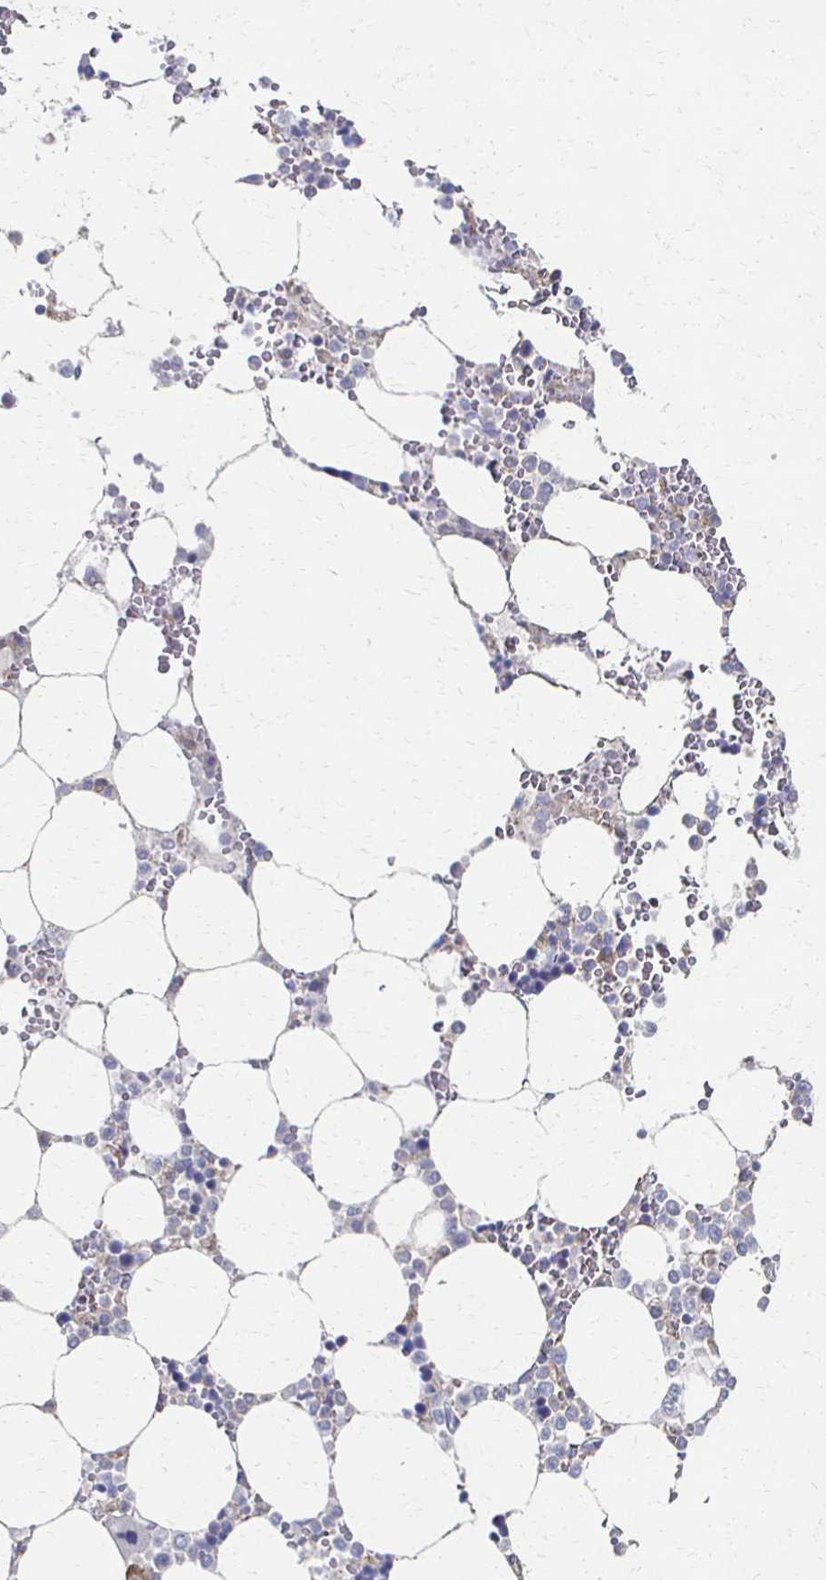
{"staining": {"intensity": "moderate", "quantity": "<25%", "location": "cytoplasmic/membranous"}, "tissue": "bone marrow", "cell_type": "Hematopoietic cells", "image_type": "normal", "snomed": [{"axis": "morphology", "description": "Normal tissue, NOS"}, {"axis": "topography", "description": "Bone marrow"}], "caption": "Immunohistochemical staining of normal bone marrow exhibits moderate cytoplasmic/membranous protein expression in approximately <25% of hematopoietic cells.", "gene": "CX3CR1", "patient": {"sex": "male", "age": 64}}